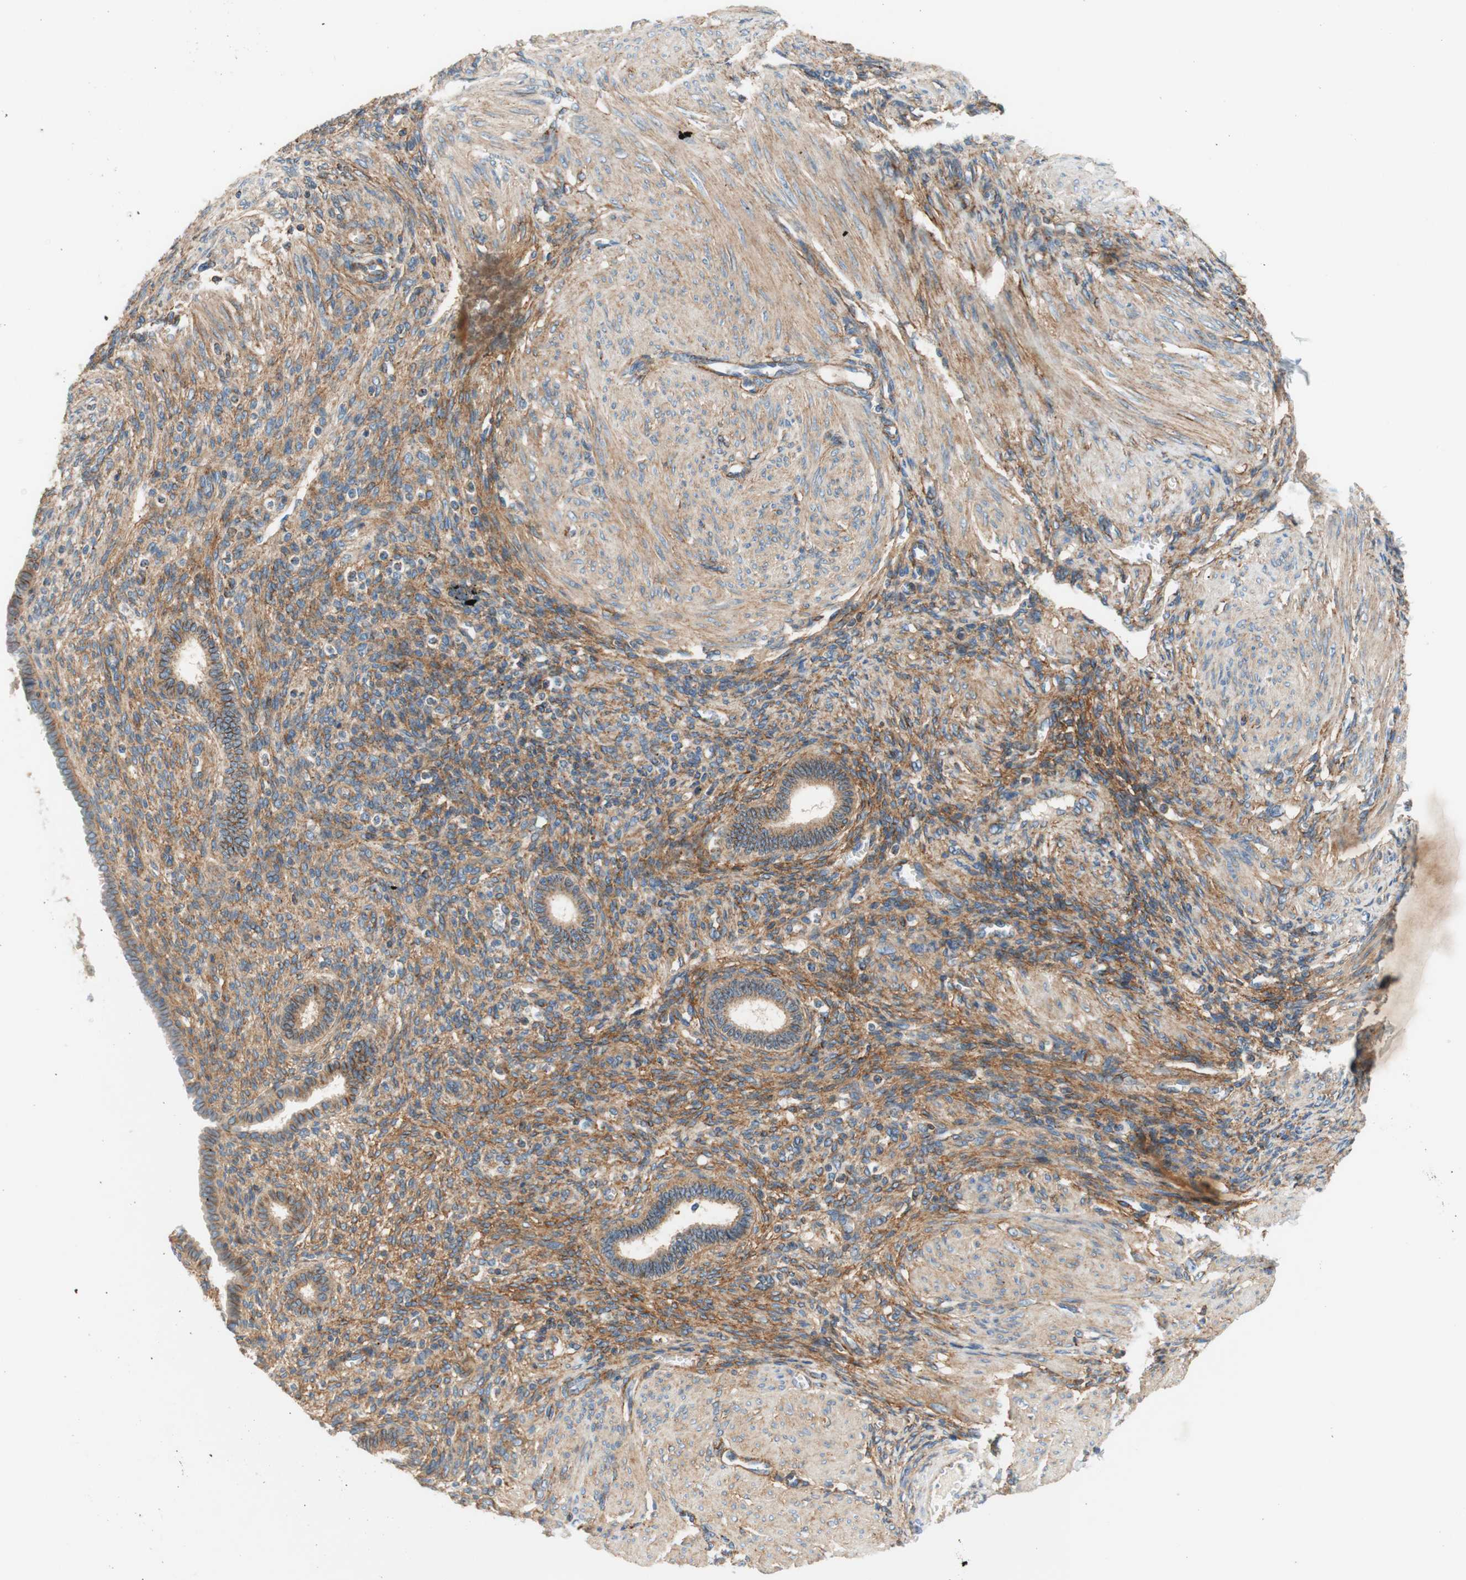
{"staining": {"intensity": "moderate", "quantity": ">75%", "location": "cytoplasmic/membranous"}, "tissue": "endometrium", "cell_type": "Cells in endometrial stroma", "image_type": "normal", "snomed": [{"axis": "morphology", "description": "Normal tissue, NOS"}, {"axis": "topography", "description": "Endometrium"}], "caption": "Unremarkable endometrium was stained to show a protein in brown. There is medium levels of moderate cytoplasmic/membranous positivity in about >75% of cells in endometrial stroma. The protein of interest is shown in brown color, while the nuclei are stained blue.", "gene": "VPS26A", "patient": {"sex": "female", "age": 72}}